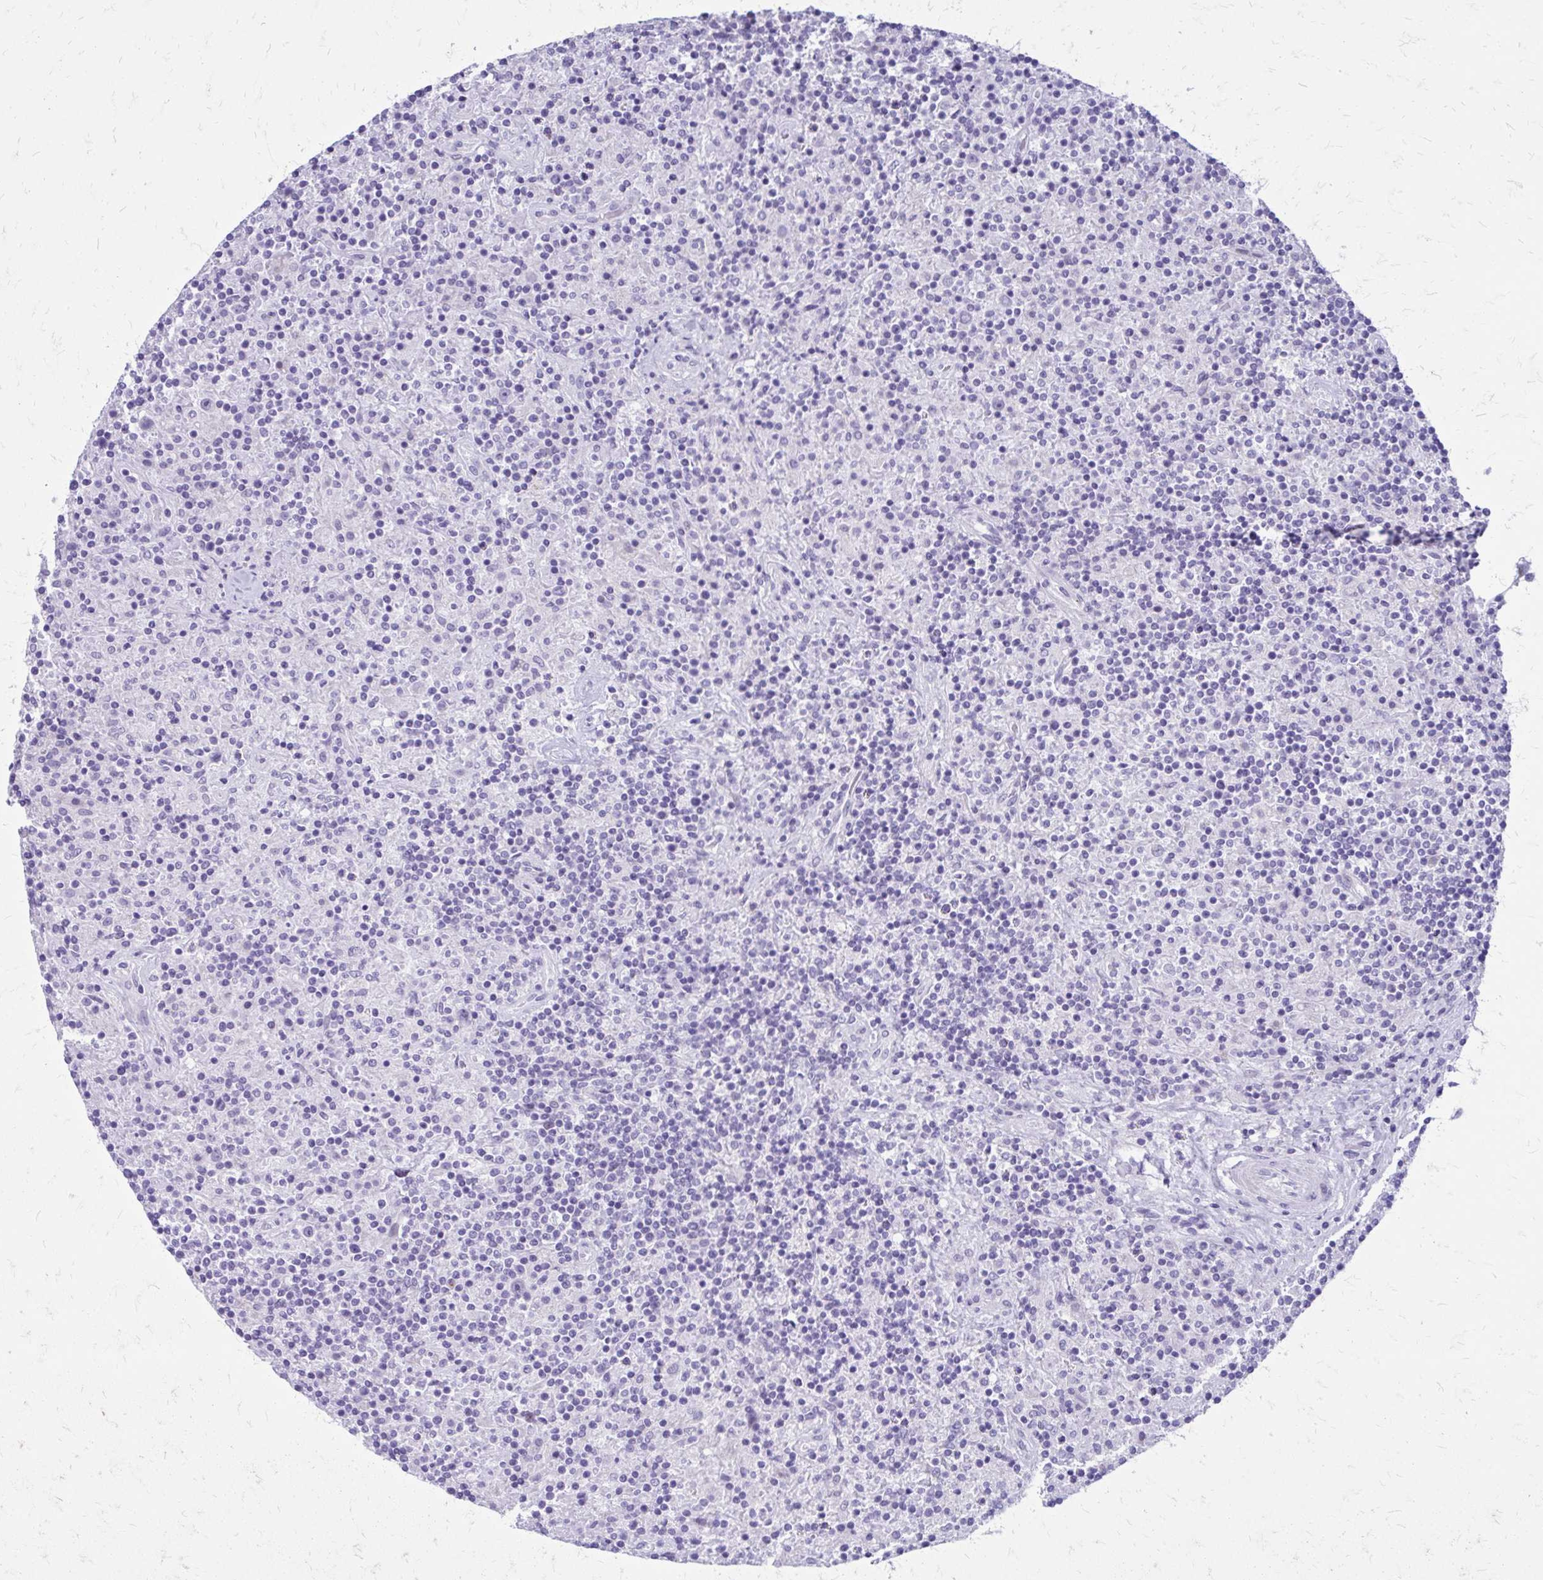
{"staining": {"intensity": "negative", "quantity": "none", "location": "none"}, "tissue": "lymphoma", "cell_type": "Tumor cells", "image_type": "cancer", "snomed": [{"axis": "morphology", "description": "Hodgkin's disease, NOS"}, {"axis": "topography", "description": "Lymph node"}], "caption": "This histopathology image is of lymphoma stained with immunohistochemistry (IHC) to label a protein in brown with the nuclei are counter-stained blue. There is no staining in tumor cells.", "gene": "LCN15", "patient": {"sex": "male", "age": 70}}